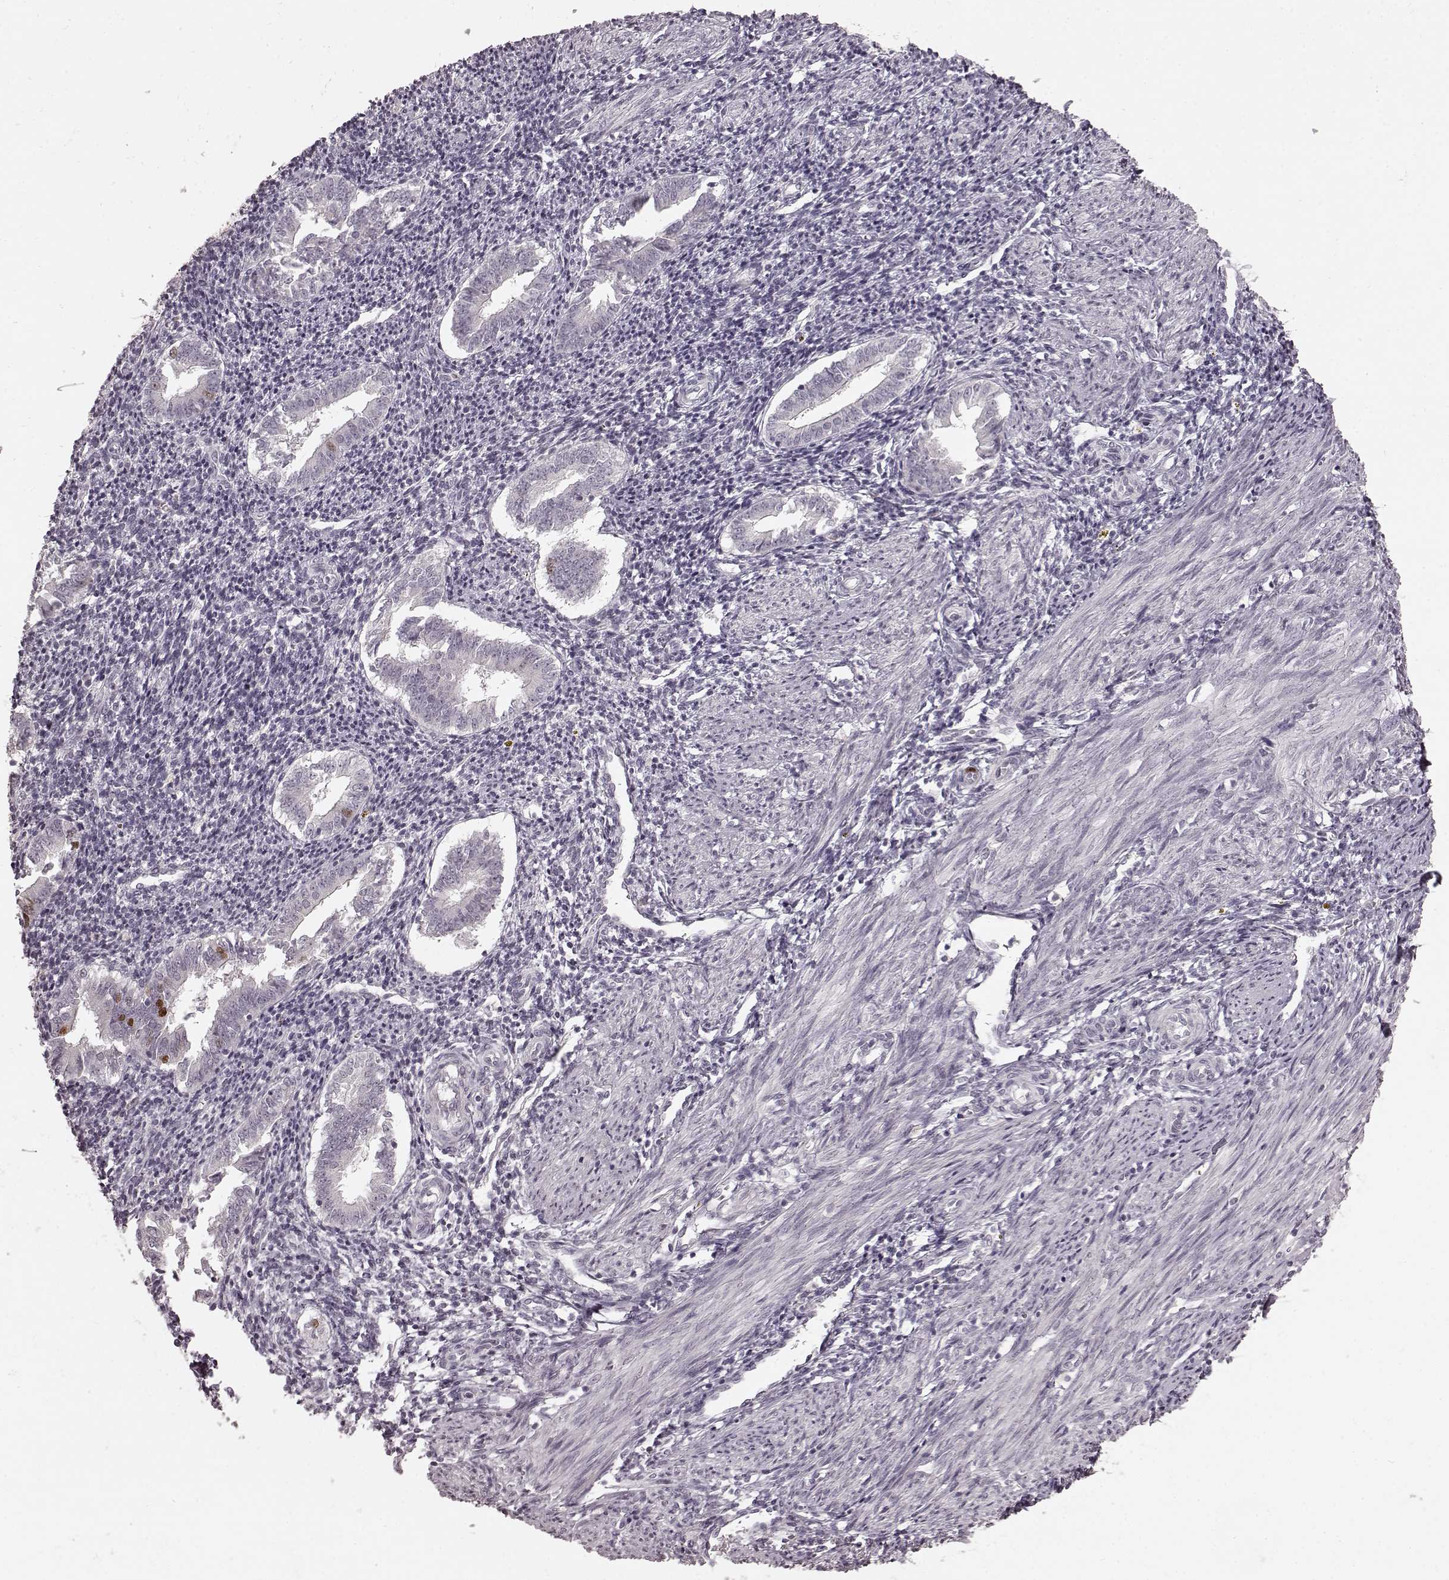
{"staining": {"intensity": "negative", "quantity": "none", "location": "none"}, "tissue": "endometrium", "cell_type": "Cells in endometrial stroma", "image_type": "normal", "snomed": [{"axis": "morphology", "description": "Normal tissue, NOS"}, {"axis": "topography", "description": "Endometrium"}], "caption": "A high-resolution photomicrograph shows immunohistochemistry staining of benign endometrium, which shows no significant positivity in cells in endometrial stroma.", "gene": "CCNA2", "patient": {"sex": "female", "age": 25}}